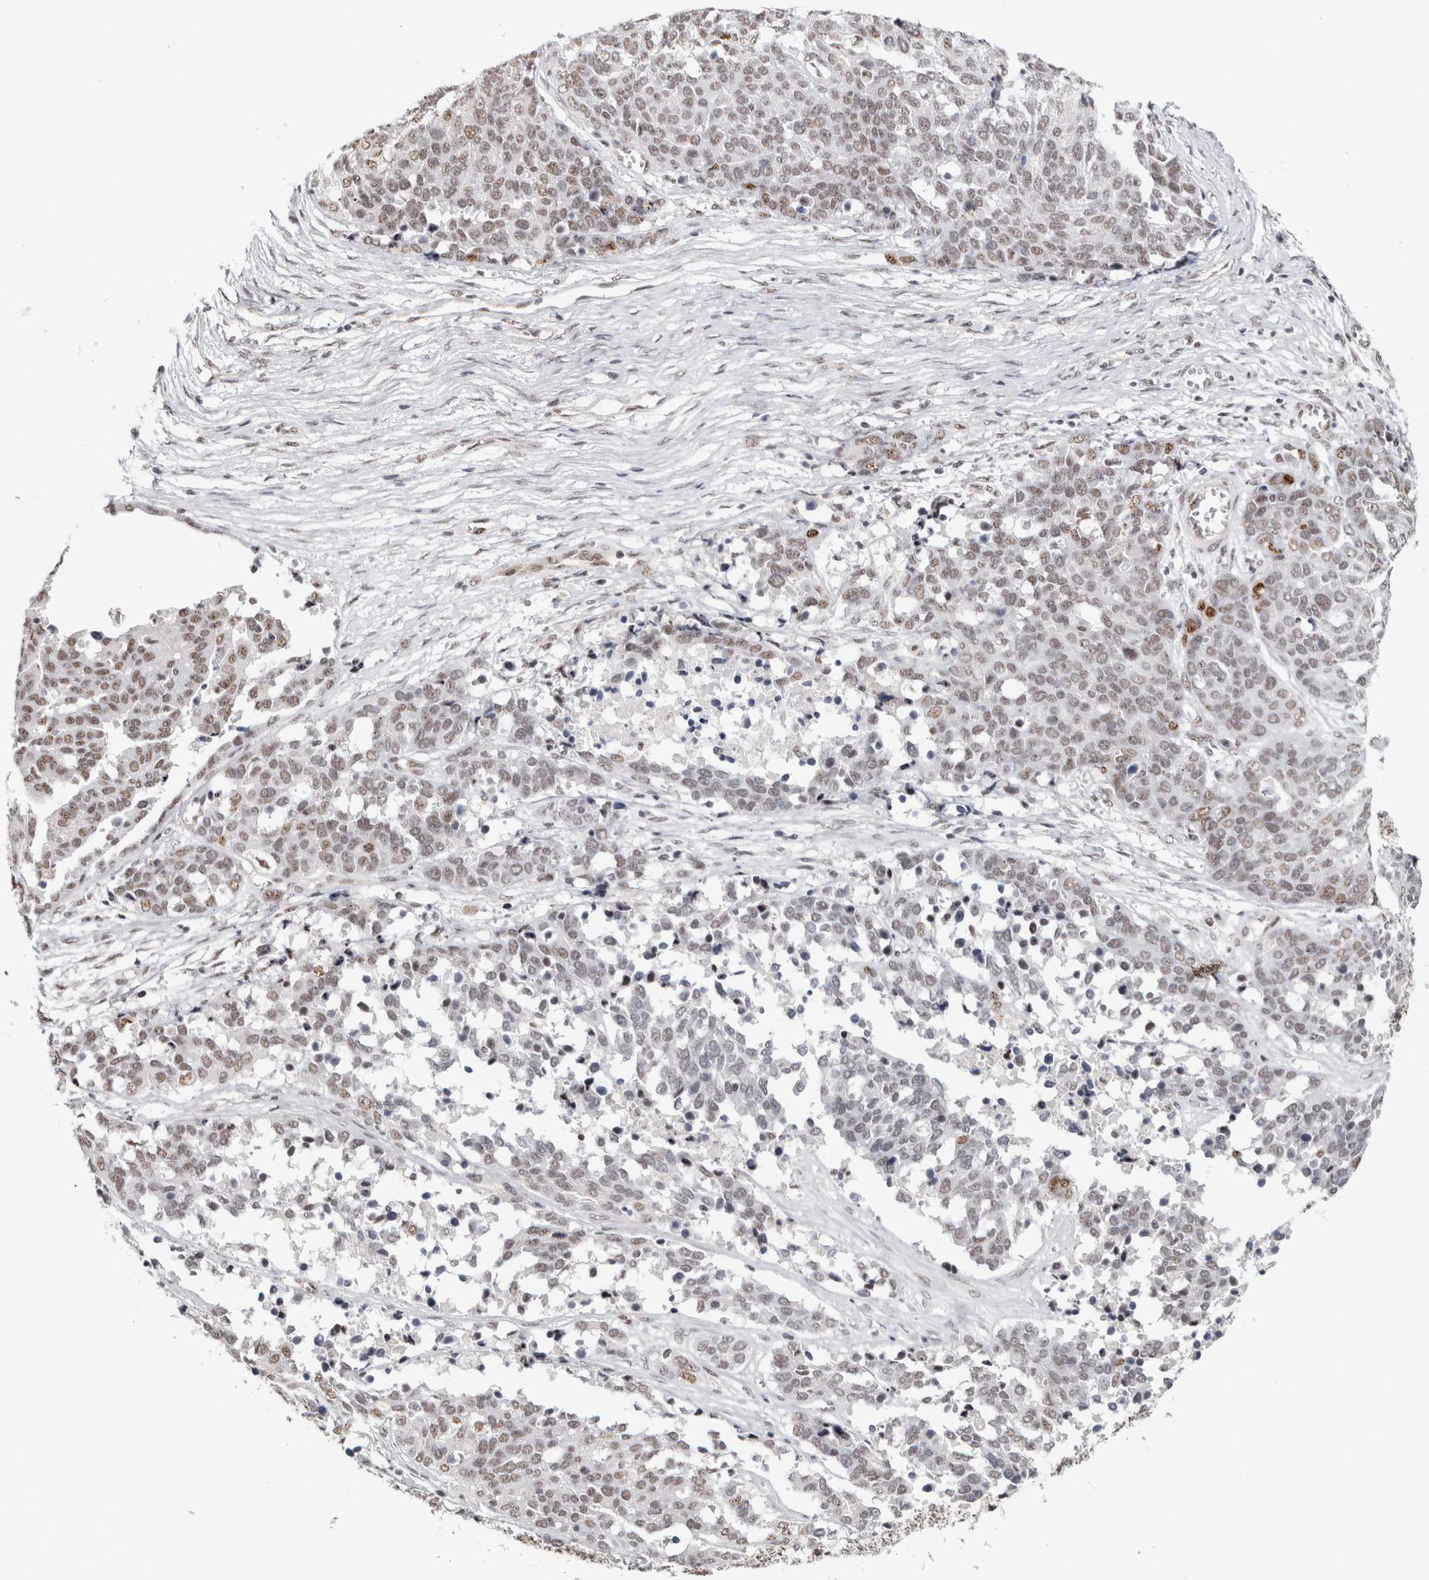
{"staining": {"intensity": "weak", "quantity": ">75%", "location": "nuclear"}, "tissue": "ovarian cancer", "cell_type": "Tumor cells", "image_type": "cancer", "snomed": [{"axis": "morphology", "description": "Cystadenocarcinoma, serous, NOS"}, {"axis": "topography", "description": "Ovary"}], "caption": "Immunohistochemical staining of ovarian serous cystadenocarcinoma shows low levels of weak nuclear positivity in about >75% of tumor cells.", "gene": "MKNK1", "patient": {"sex": "female", "age": 44}}